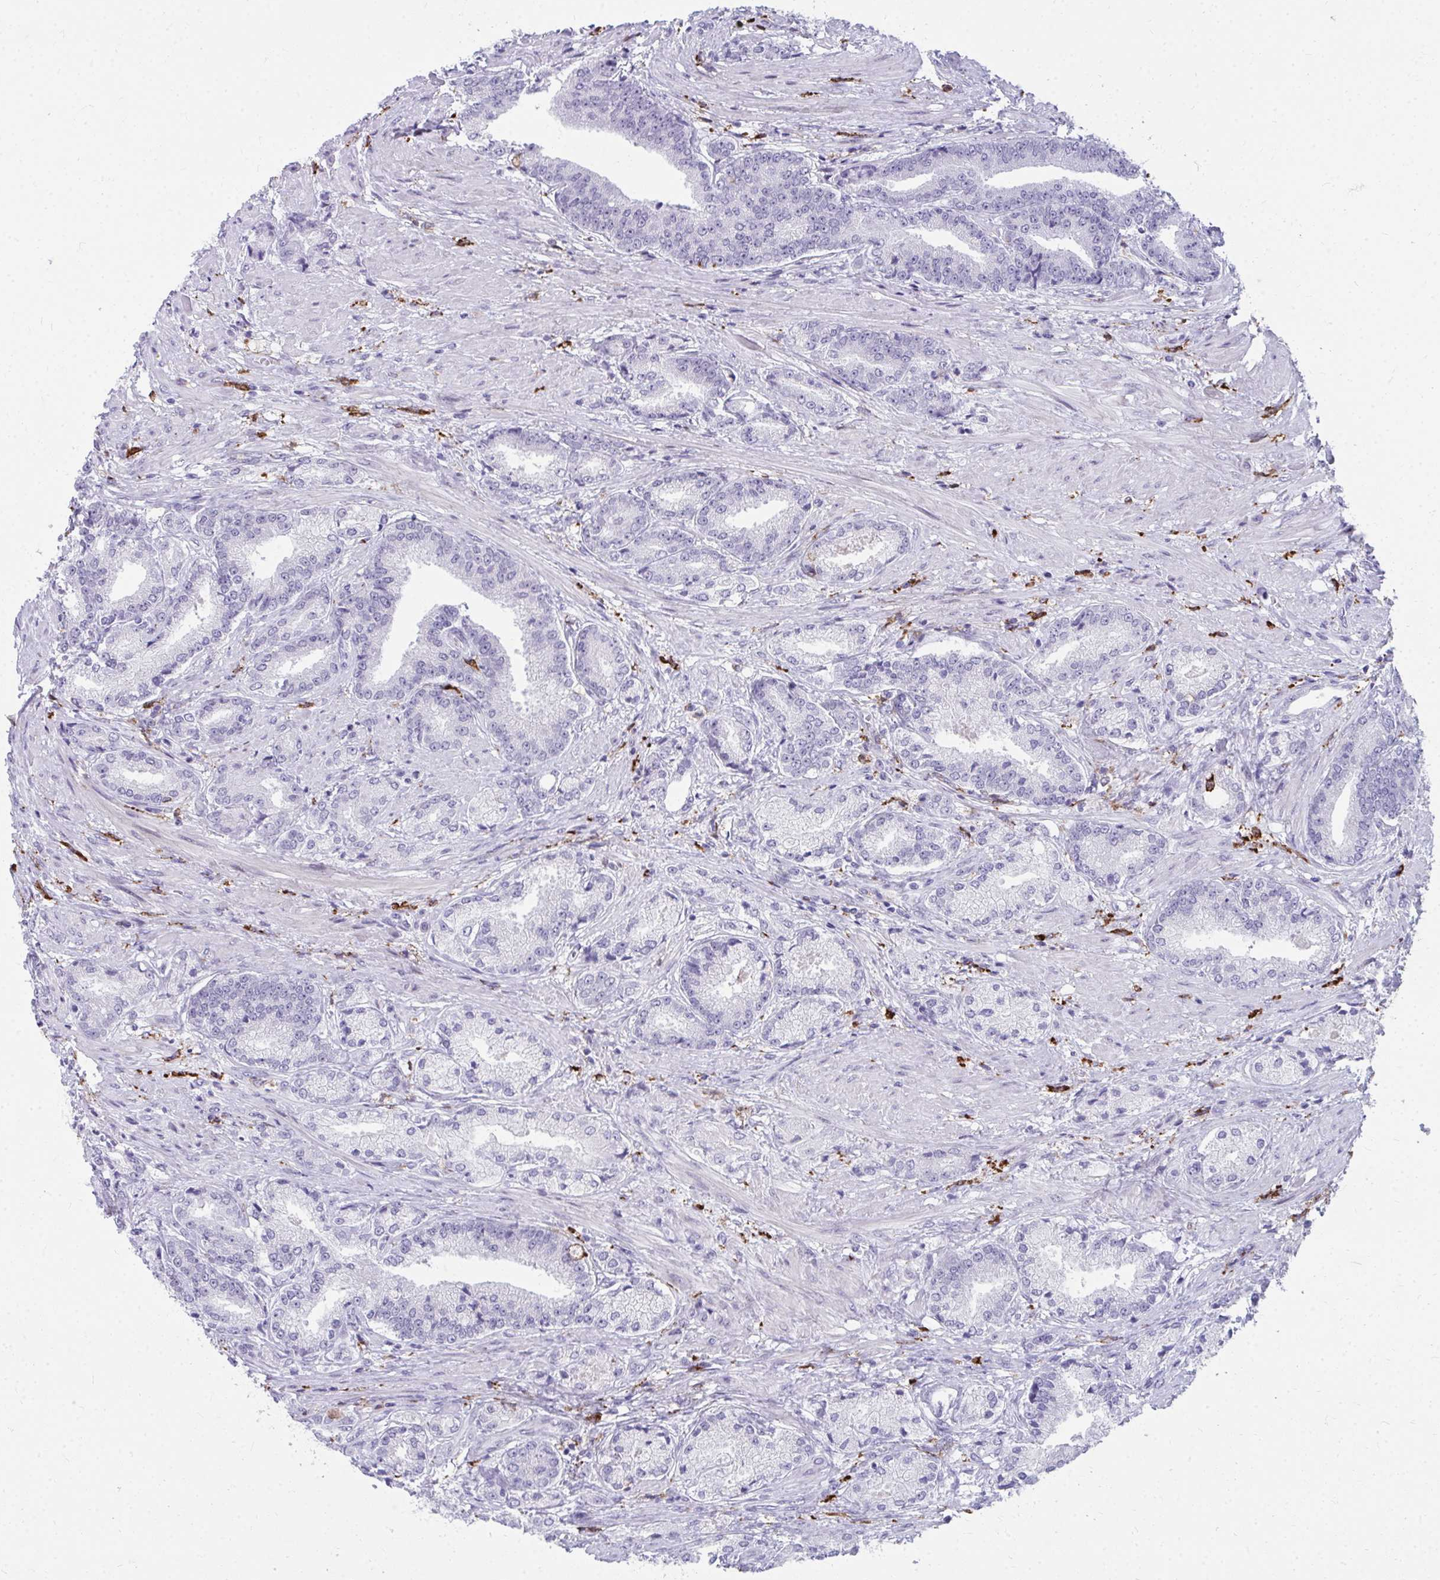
{"staining": {"intensity": "negative", "quantity": "none", "location": "none"}, "tissue": "prostate cancer", "cell_type": "Tumor cells", "image_type": "cancer", "snomed": [{"axis": "morphology", "description": "Adenocarcinoma, High grade"}, {"axis": "topography", "description": "Prostate and seminal vesicle, NOS"}], "caption": "Tumor cells show no significant staining in prostate high-grade adenocarcinoma.", "gene": "CD163", "patient": {"sex": "male", "age": 61}}